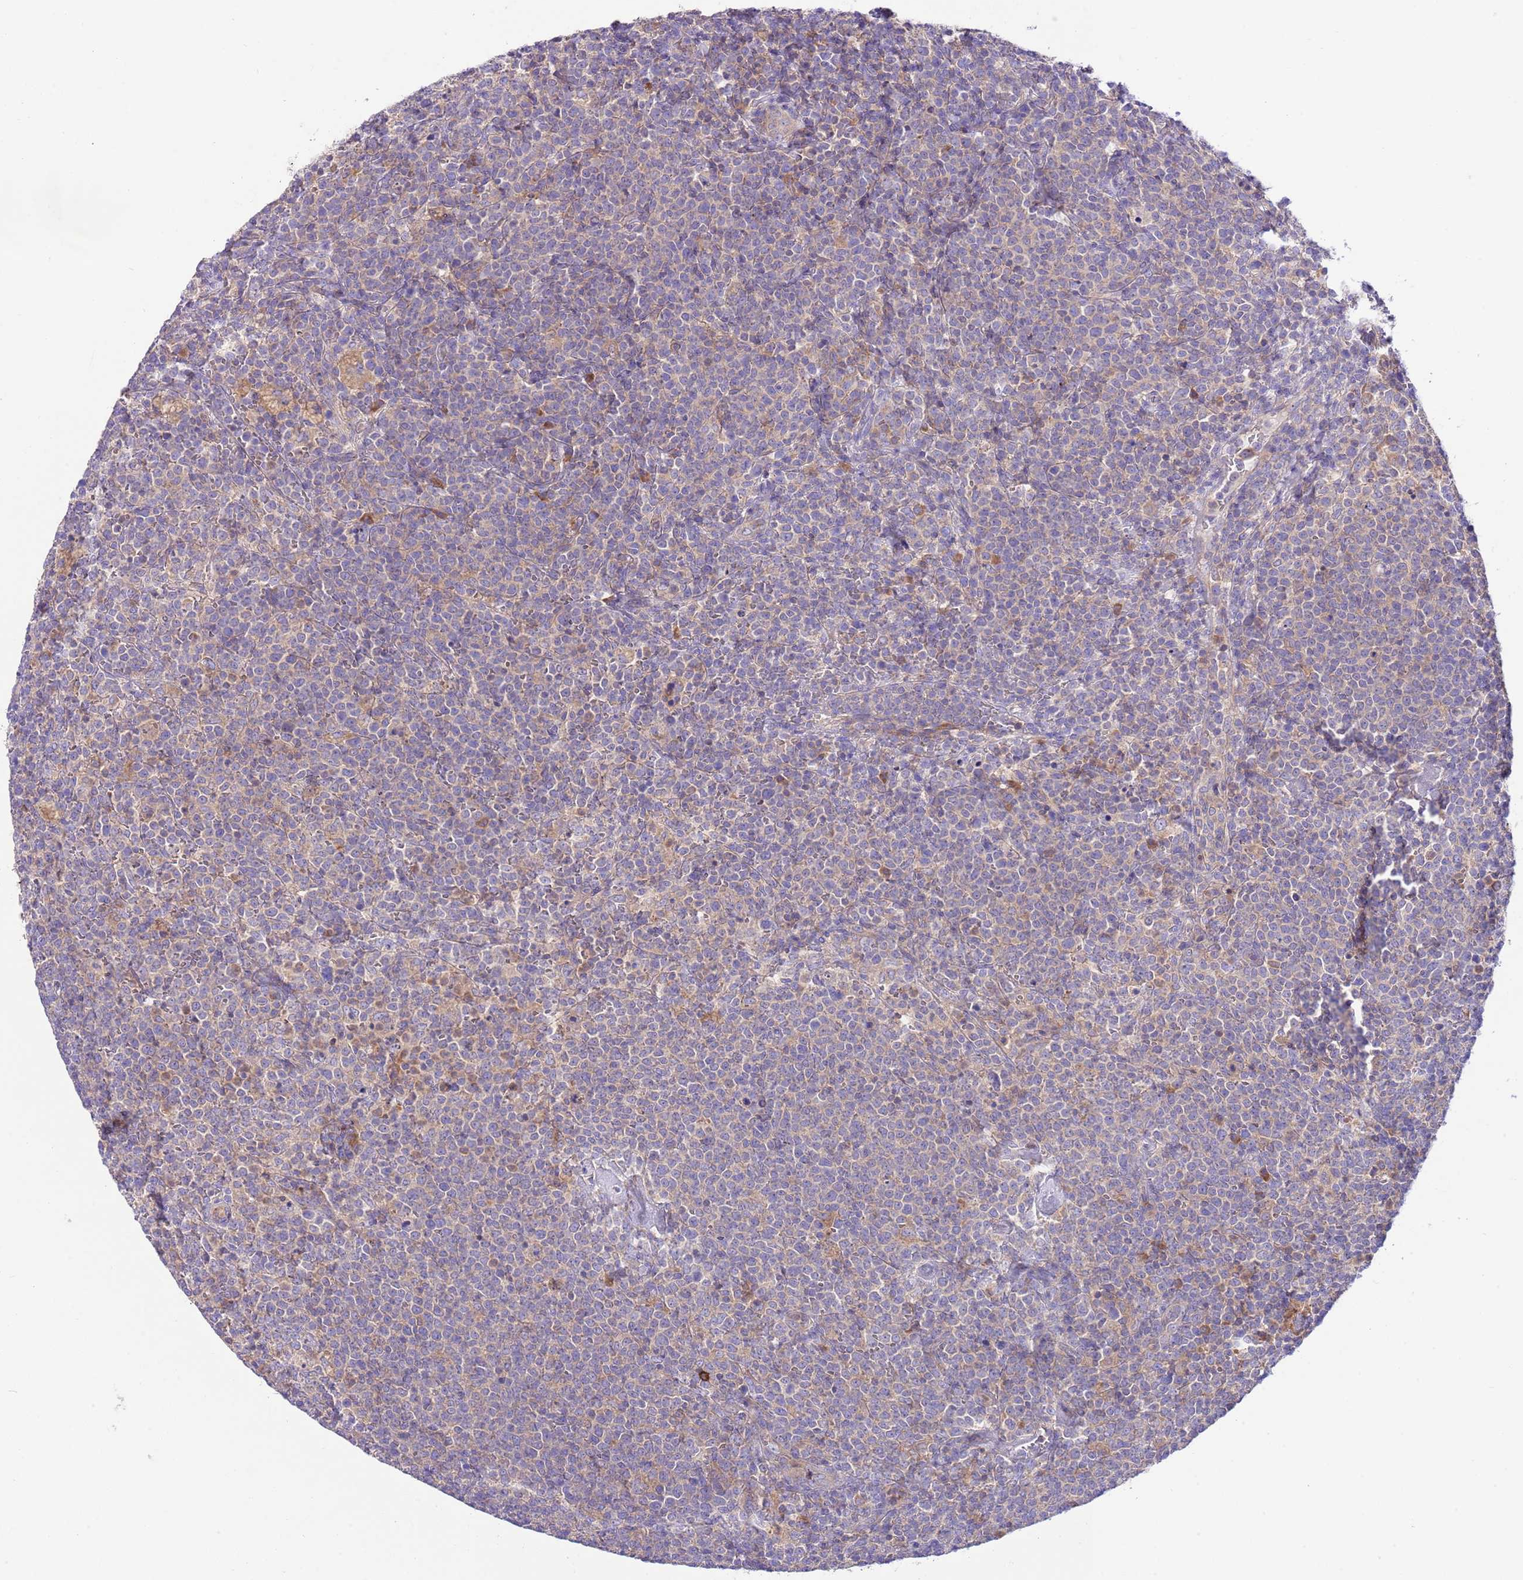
{"staining": {"intensity": "moderate", "quantity": "<25%", "location": "cytoplasmic/membranous"}, "tissue": "lymphoma", "cell_type": "Tumor cells", "image_type": "cancer", "snomed": [{"axis": "morphology", "description": "Malignant lymphoma, non-Hodgkin's type, High grade"}, {"axis": "topography", "description": "Lymph node"}], "caption": "This is an image of IHC staining of lymphoma, which shows moderate positivity in the cytoplasmic/membranous of tumor cells.", "gene": "RPS10", "patient": {"sex": "male", "age": 61}}